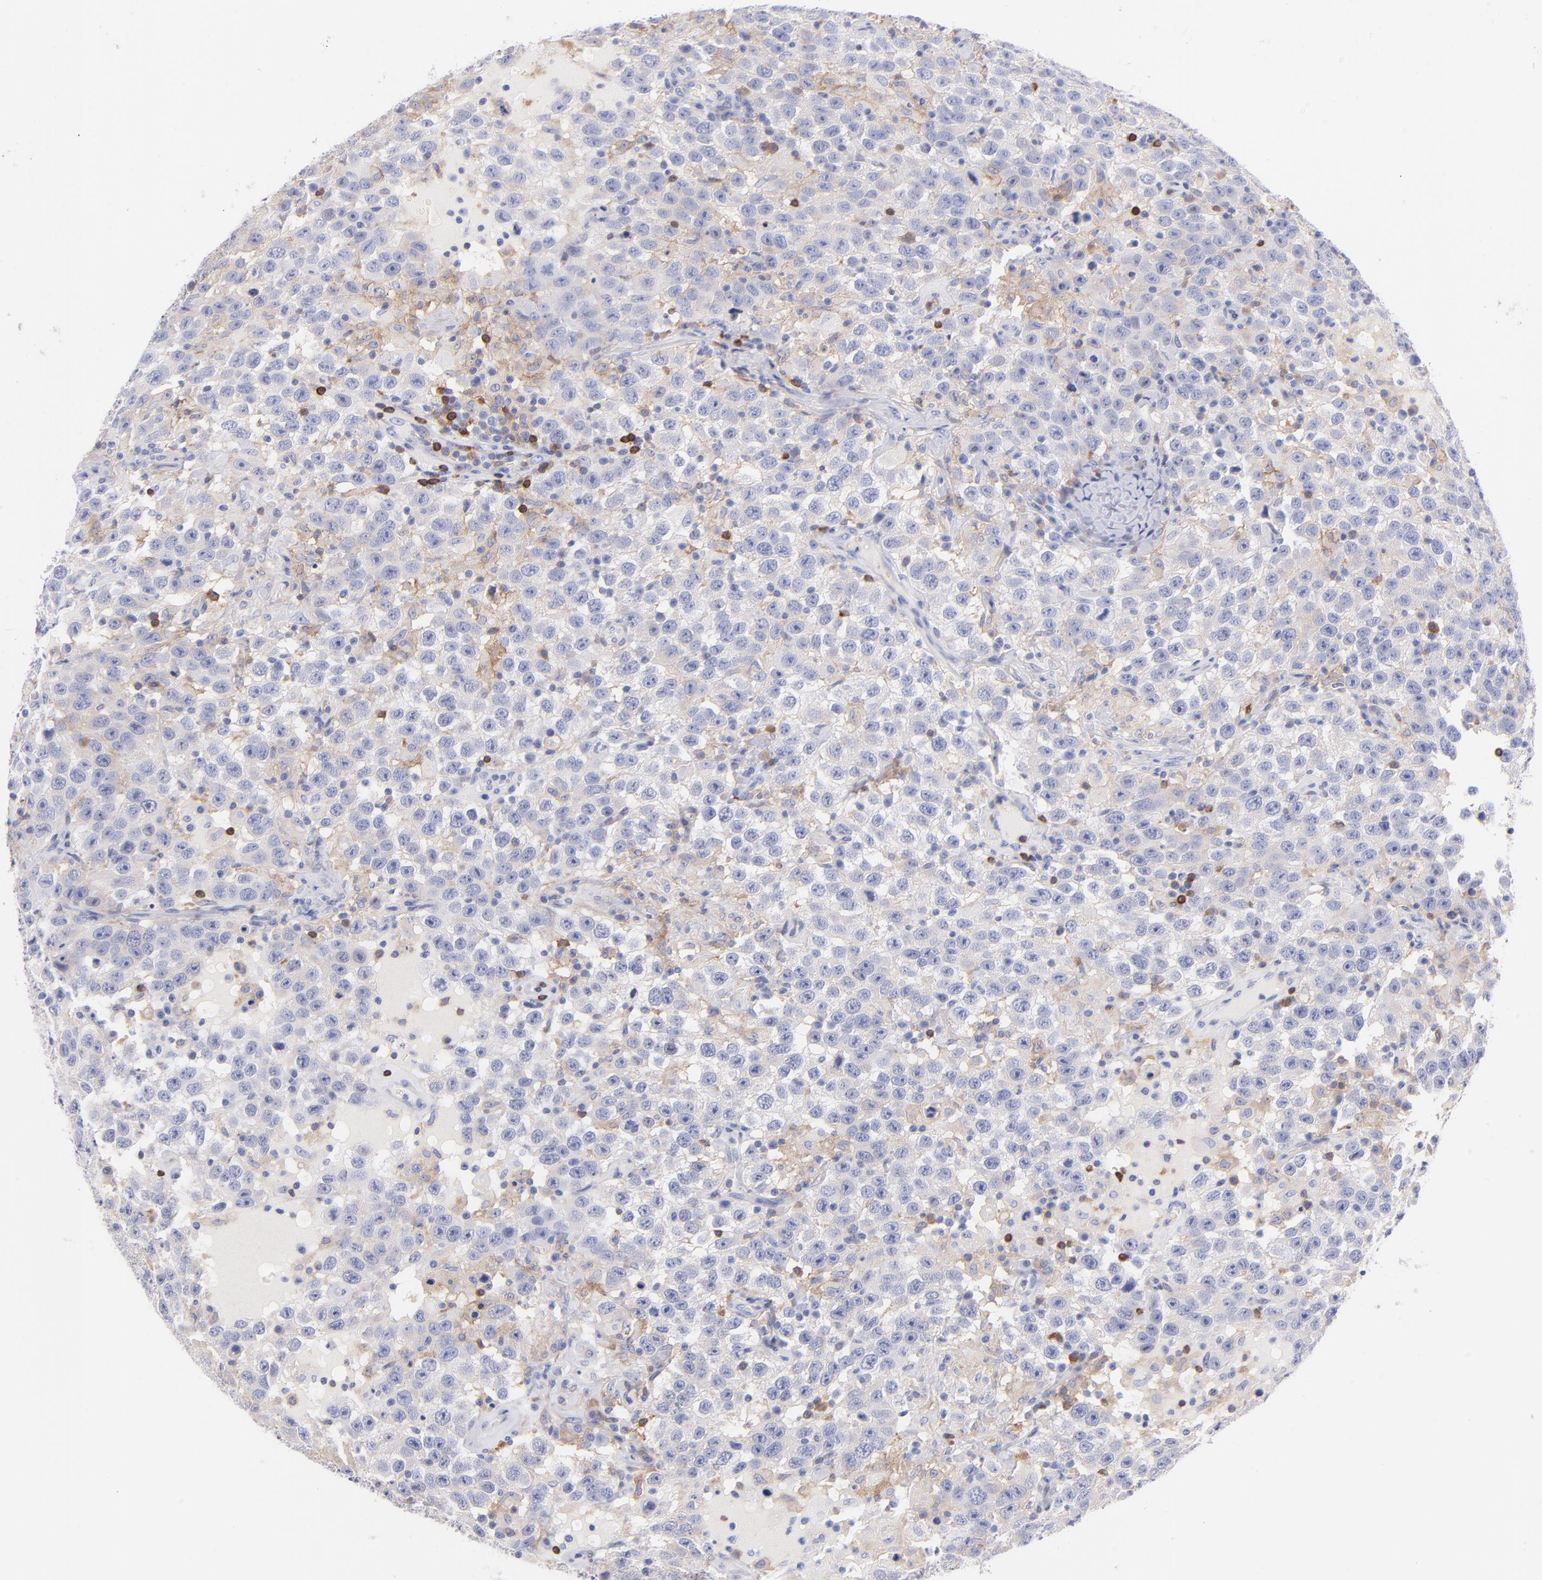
{"staining": {"intensity": "weak", "quantity": "25%-75%", "location": "cytoplasmic/membranous"}, "tissue": "testis cancer", "cell_type": "Tumor cells", "image_type": "cancer", "snomed": [{"axis": "morphology", "description": "Seminoma, NOS"}, {"axis": "topography", "description": "Testis"}], "caption": "A histopathology image of seminoma (testis) stained for a protein shows weak cytoplasmic/membranous brown staining in tumor cells.", "gene": "PRKCA", "patient": {"sex": "male", "age": 41}}